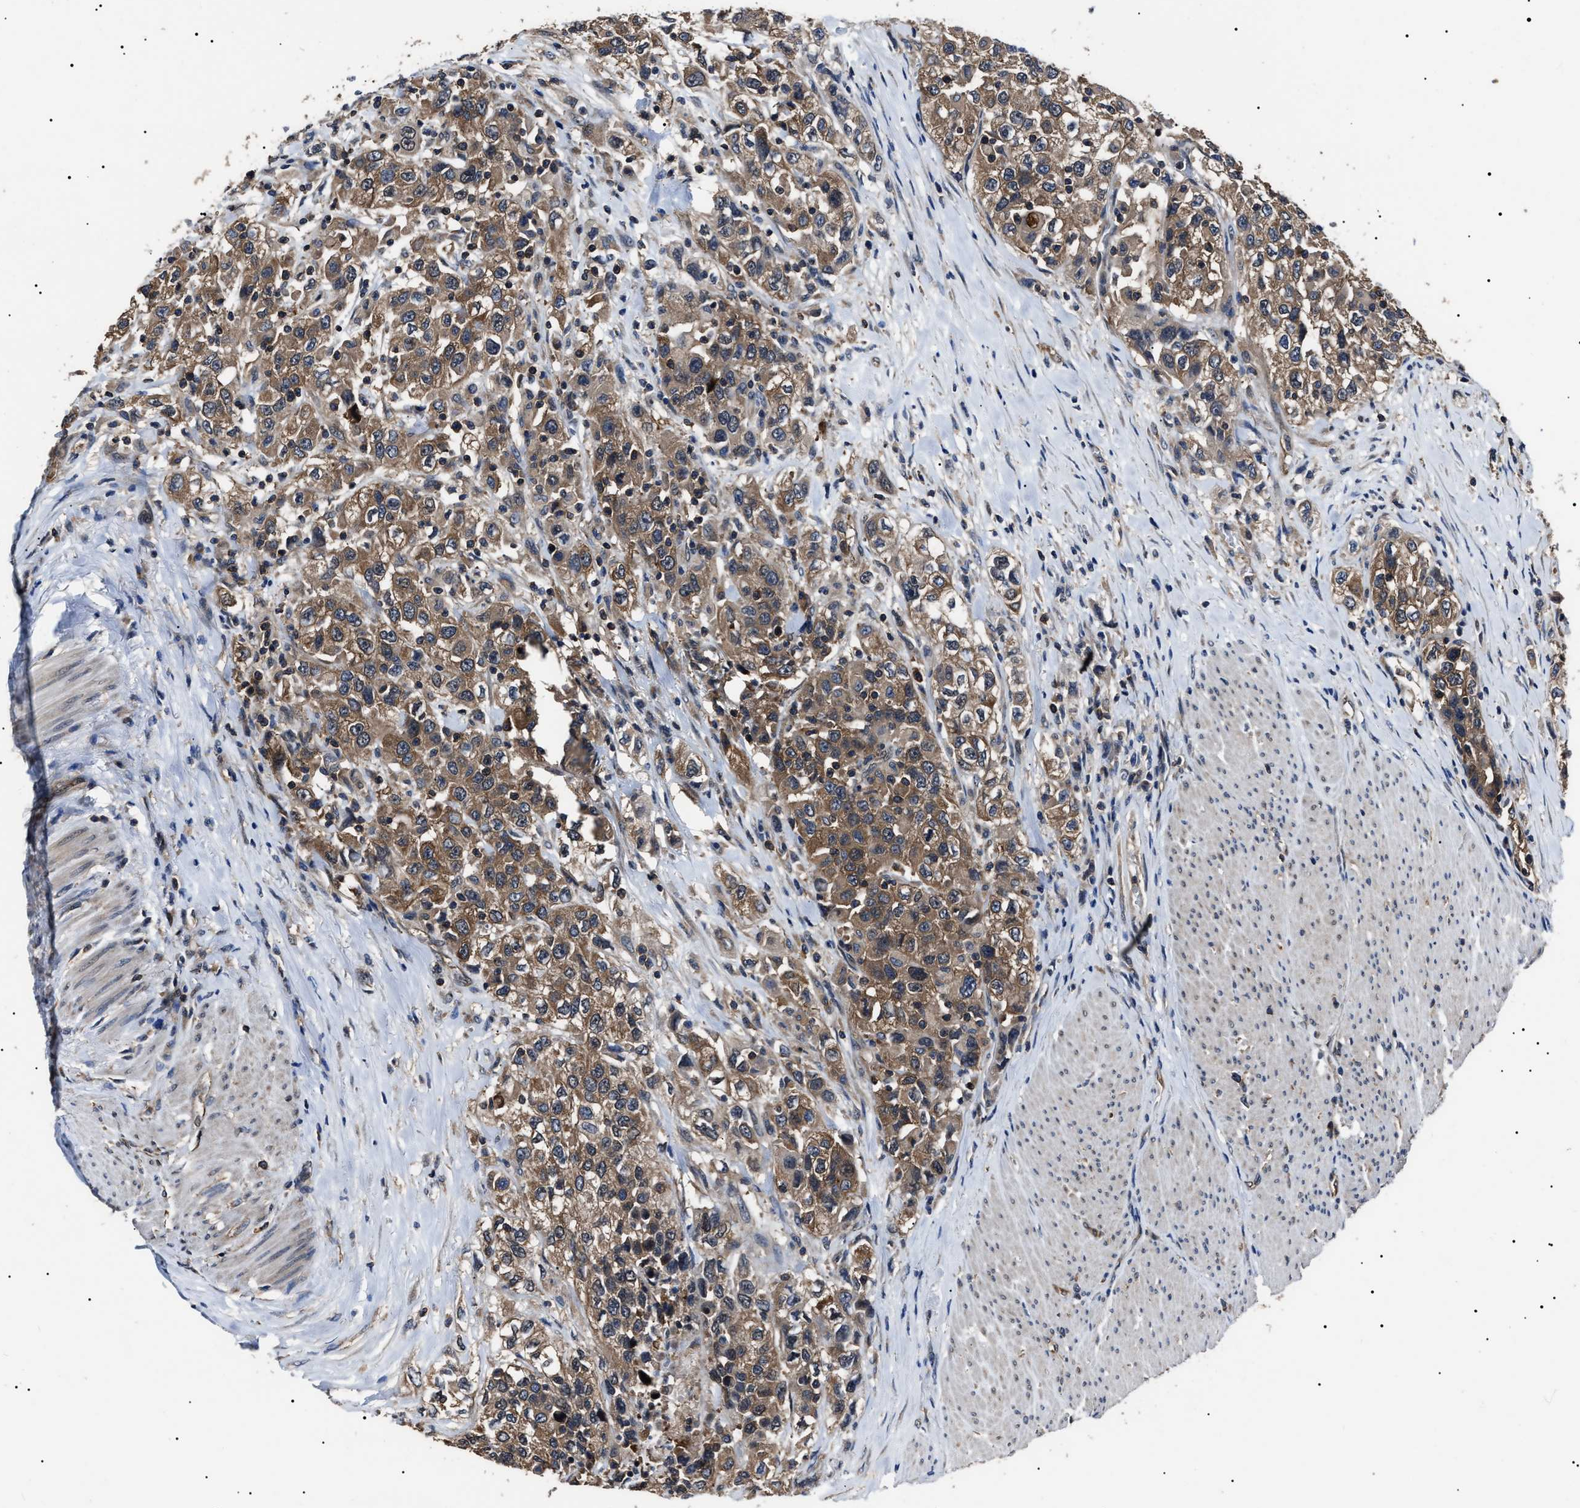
{"staining": {"intensity": "moderate", "quantity": ">75%", "location": "cytoplasmic/membranous"}, "tissue": "urothelial cancer", "cell_type": "Tumor cells", "image_type": "cancer", "snomed": [{"axis": "morphology", "description": "Urothelial carcinoma, High grade"}, {"axis": "topography", "description": "Urinary bladder"}], "caption": "Moderate cytoplasmic/membranous positivity is identified in about >75% of tumor cells in urothelial cancer.", "gene": "CCT8", "patient": {"sex": "female", "age": 80}}